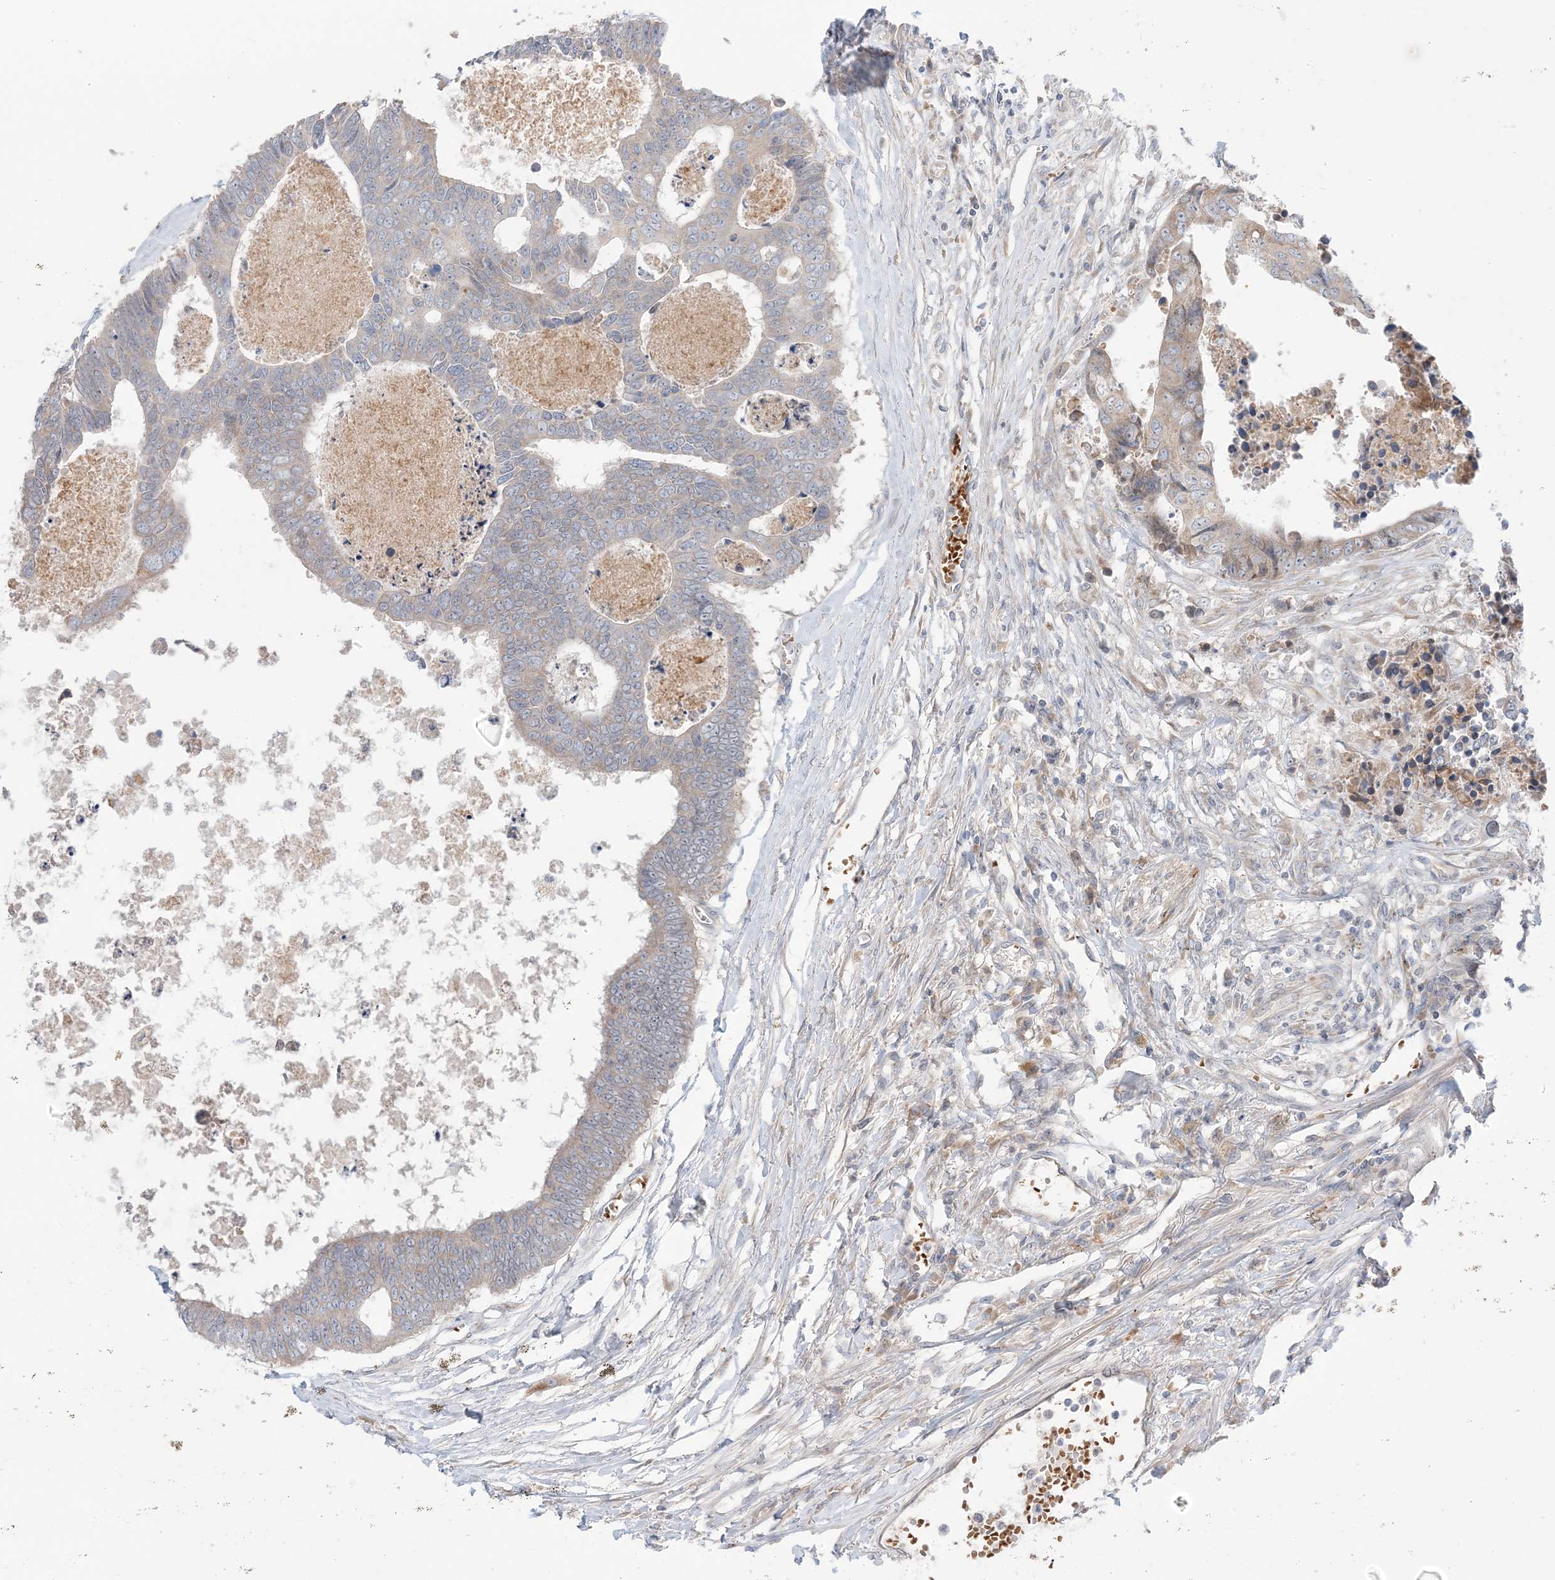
{"staining": {"intensity": "weak", "quantity": "<25%", "location": "cytoplasmic/membranous"}, "tissue": "colorectal cancer", "cell_type": "Tumor cells", "image_type": "cancer", "snomed": [{"axis": "morphology", "description": "Adenocarcinoma, NOS"}, {"axis": "topography", "description": "Rectum"}], "caption": "Tumor cells are negative for protein expression in human colorectal cancer (adenocarcinoma). The staining is performed using DAB brown chromogen with nuclei counter-stained in using hematoxylin.", "gene": "MMGT1", "patient": {"sex": "male", "age": 84}}